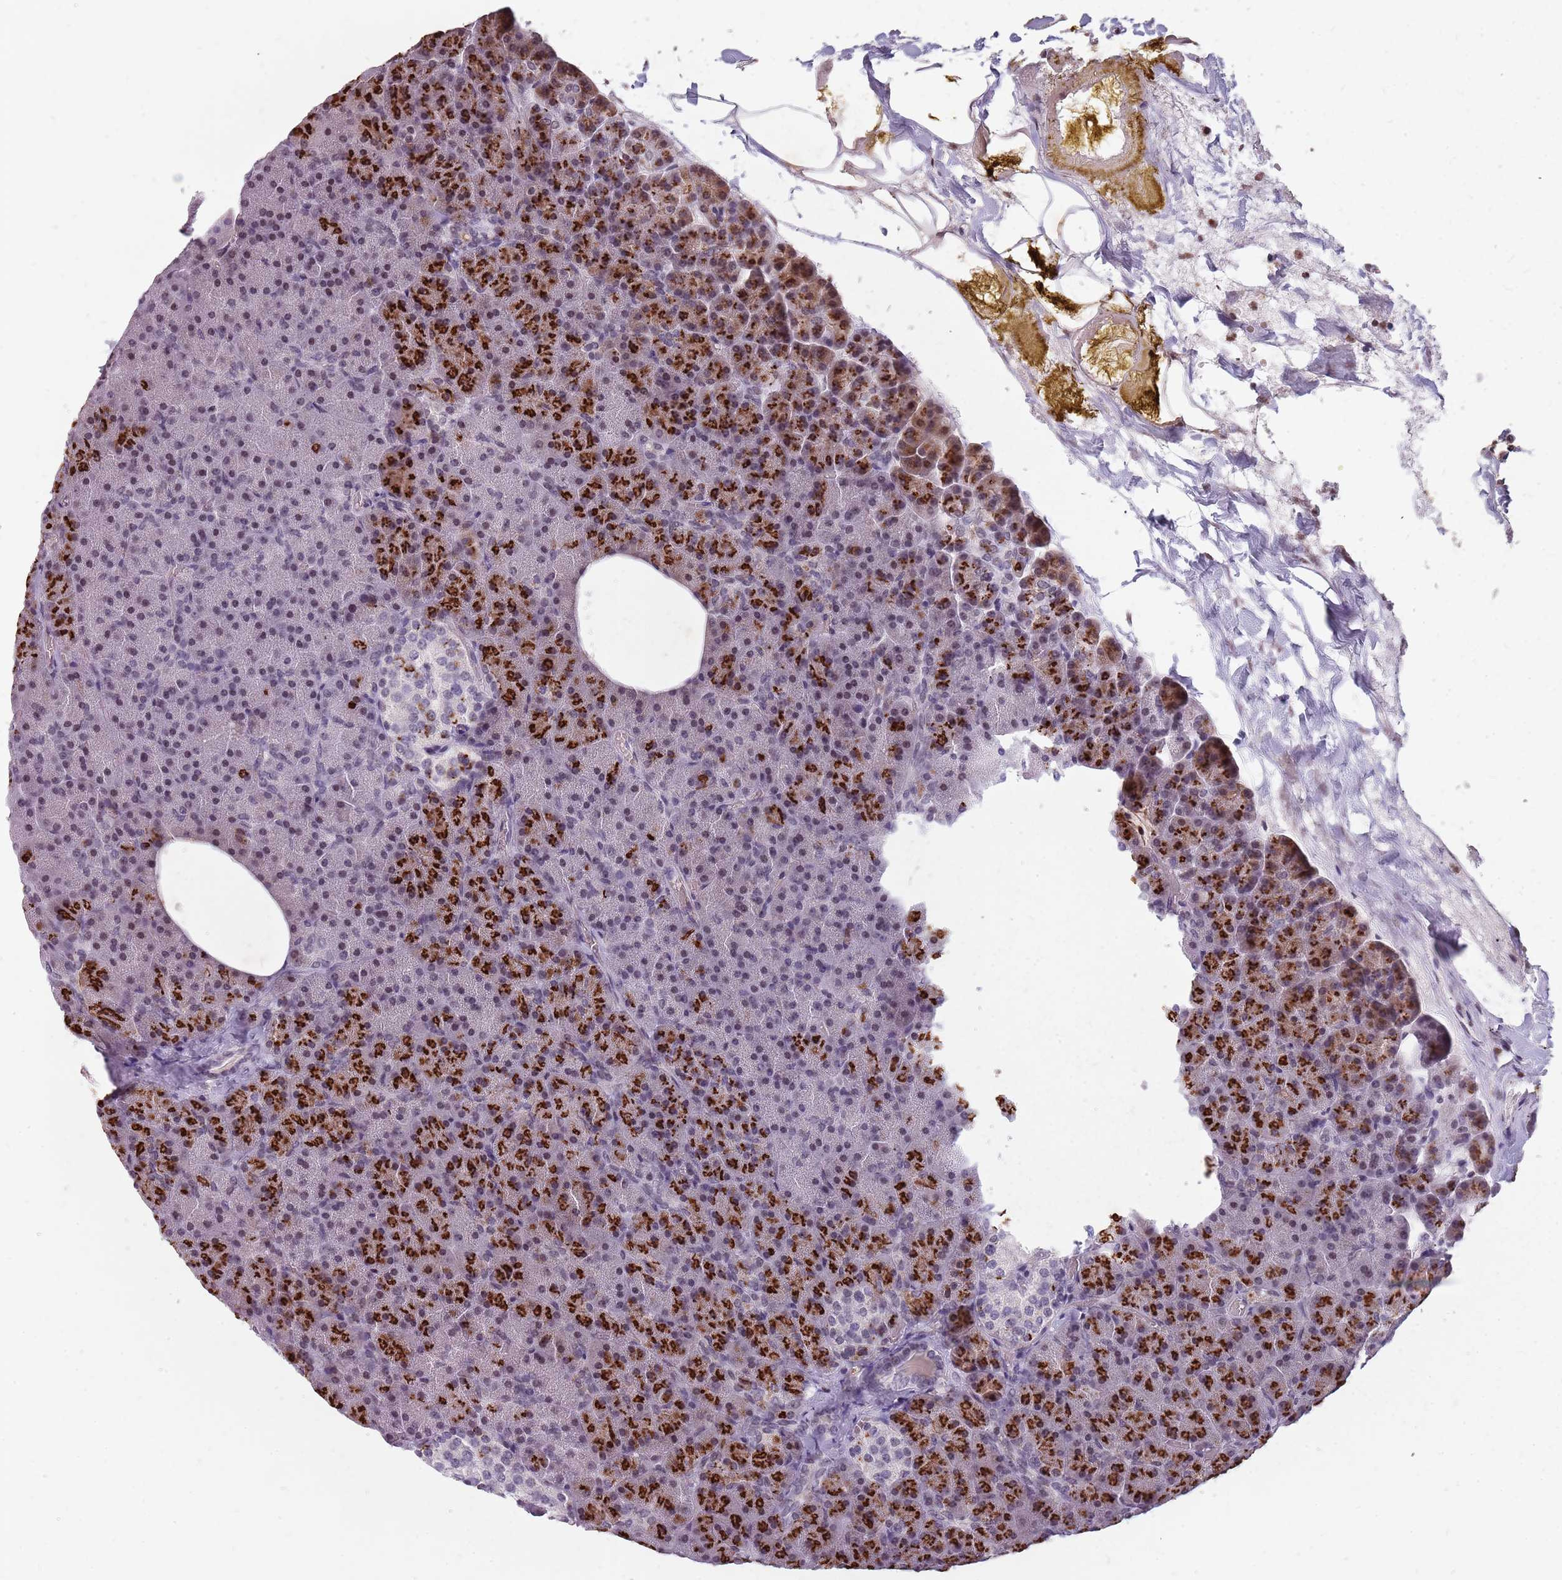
{"staining": {"intensity": "strong", "quantity": "25%-75%", "location": "cytoplasmic/membranous"}, "tissue": "pancreas", "cell_type": "Exocrine glandular cells", "image_type": "normal", "snomed": [{"axis": "morphology", "description": "Normal tissue, NOS"}, {"axis": "morphology", "description": "Carcinoid, malignant, NOS"}, {"axis": "topography", "description": "Pancreas"}], "caption": "Protein expression analysis of normal human pancreas reveals strong cytoplasmic/membranous positivity in about 25%-75% of exocrine glandular cells. (DAB (3,3'-diaminobenzidine) IHC with brightfield microscopy, high magnification).", "gene": "NEK6", "patient": {"sex": "female", "age": 35}}